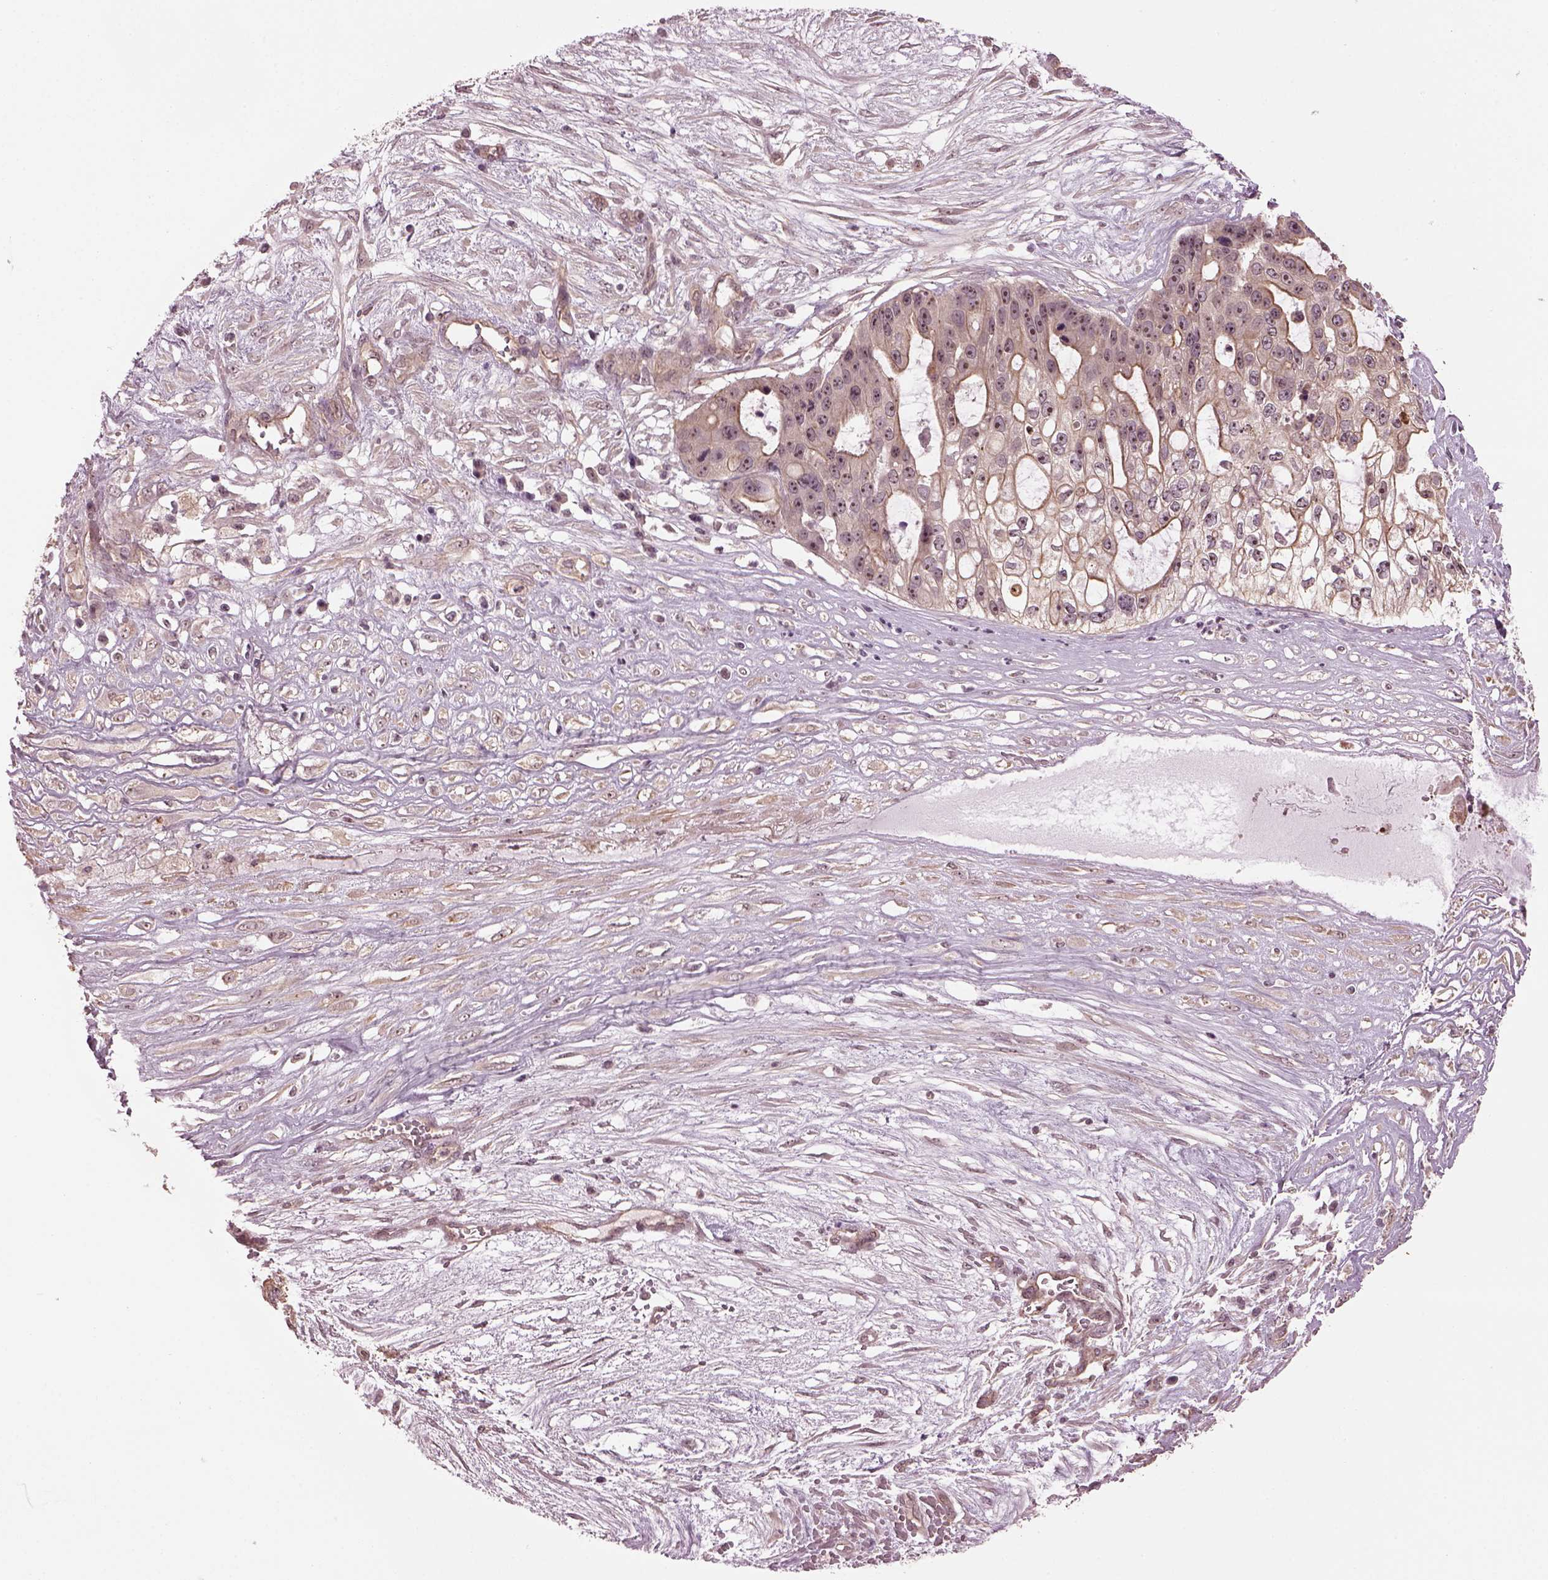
{"staining": {"intensity": "moderate", "quantity": ">75%", "location": "cytoplasmic/membranous,nuclear"}, "tissue": "ovarian cancer", "cell_type": "Tumor cells", "image_type": "cancer", "snomed": [{"axis": "morphology", "description": "Cystadenocarcinoma, serous, NOS"}, {"axis": "topography", "description": "Ovary"}], "caption": "Tumor cells display medium levels of moderate cytoplasmic/membranous and nuclear expression in about >75% of cells in human ovarian cancer (serous cystadenocarcinoma).", "gene": "GNRH1", "patient": {"sex": "female", "age": 56}}